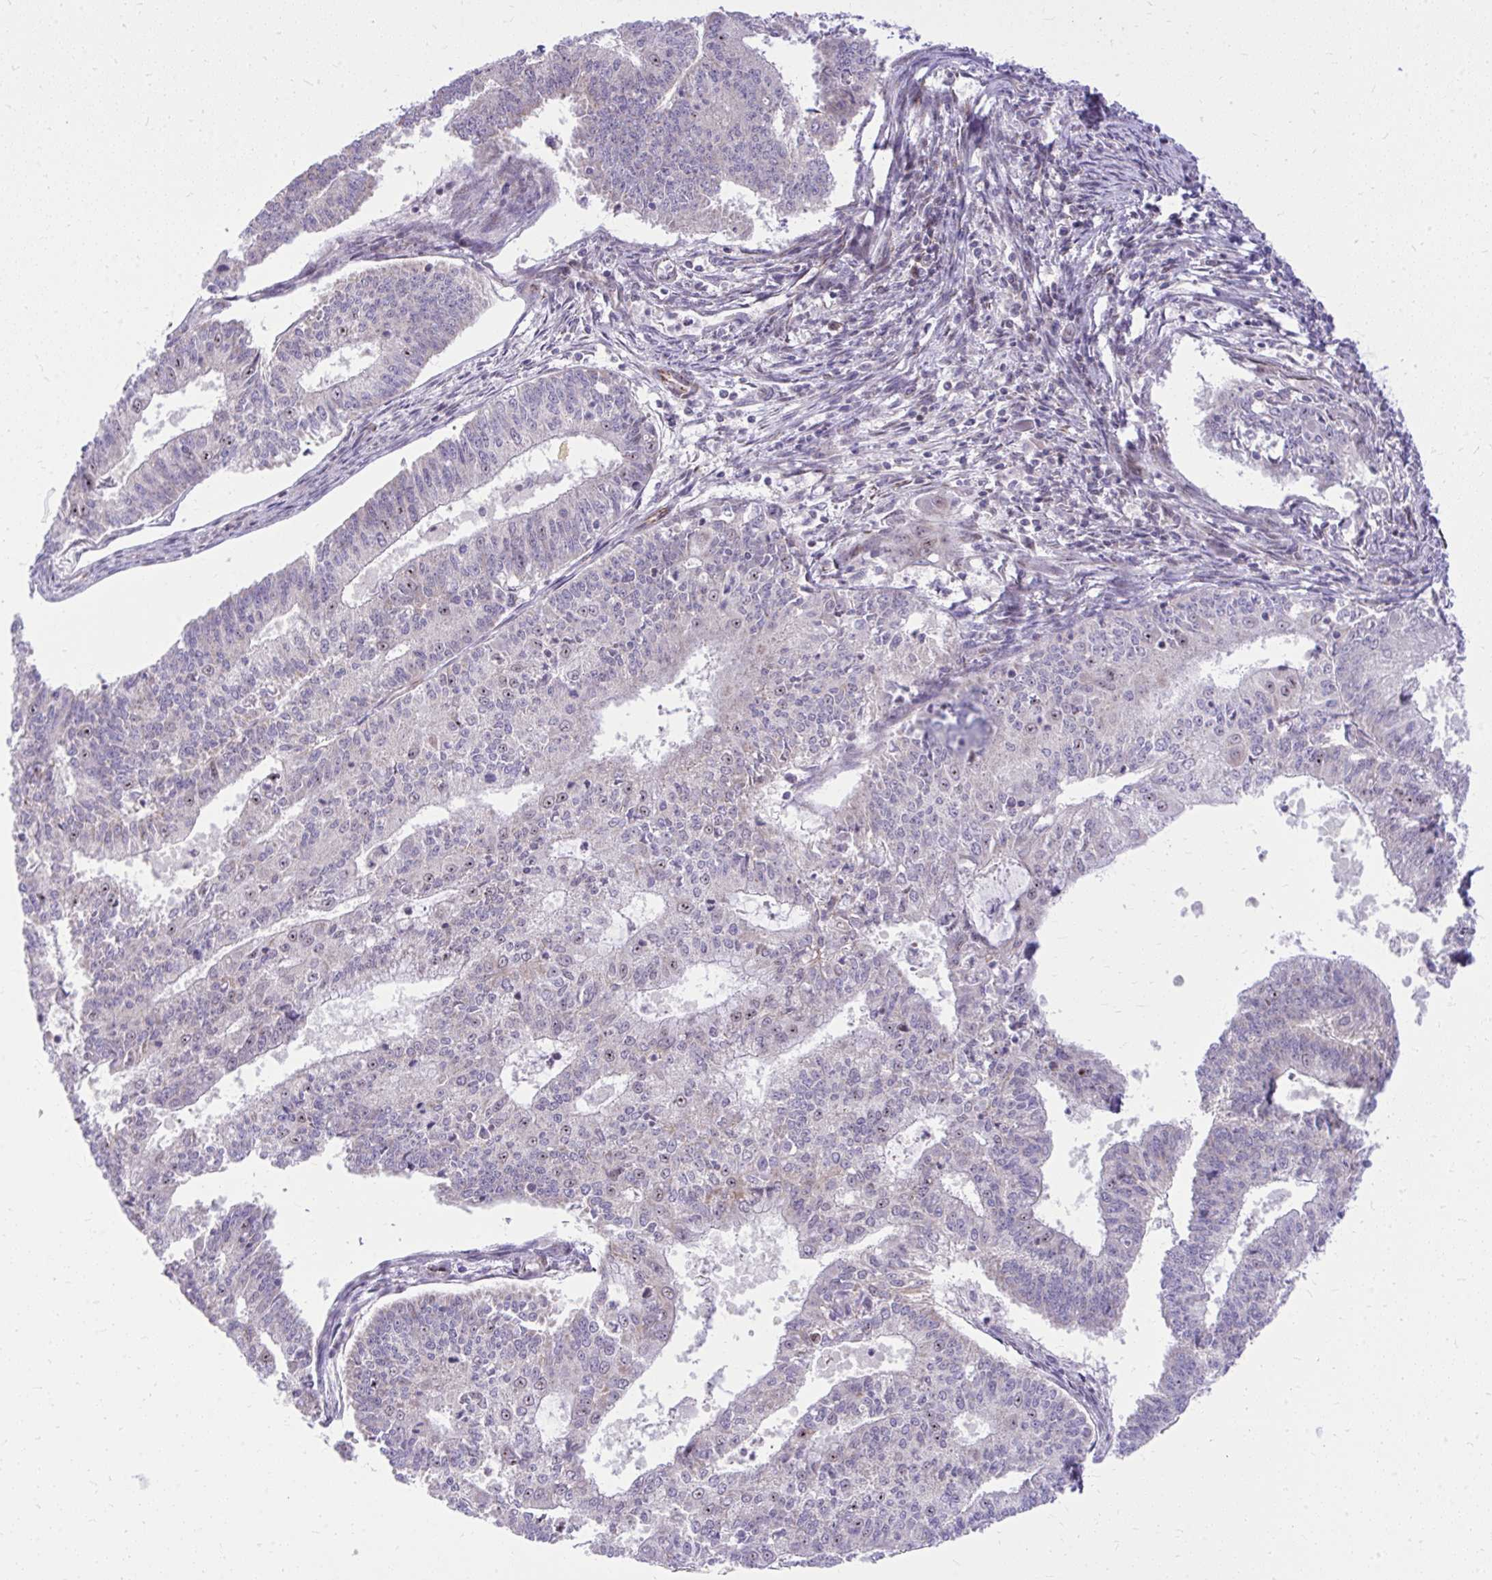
{"staining": {"intensity": "negative", "quantity": "none", "location": "none"}, "tissue": "endometrial cancer", "cell_type": "Tumor cells", "image_type": "cancer", "snomed": [{"axis": "morphology", "description": "Adenocarcinoma, NOS"}, {"axis": "topography", "description": "Endometrium"}], "caption": "Human adenocarcinoma (endometrial) stained for a protein using immunohistochemistry (IHC) shows no staining in tumor cells.", "gene": "GPRIN3", "patient": {"sex": "female", "age": 61}}